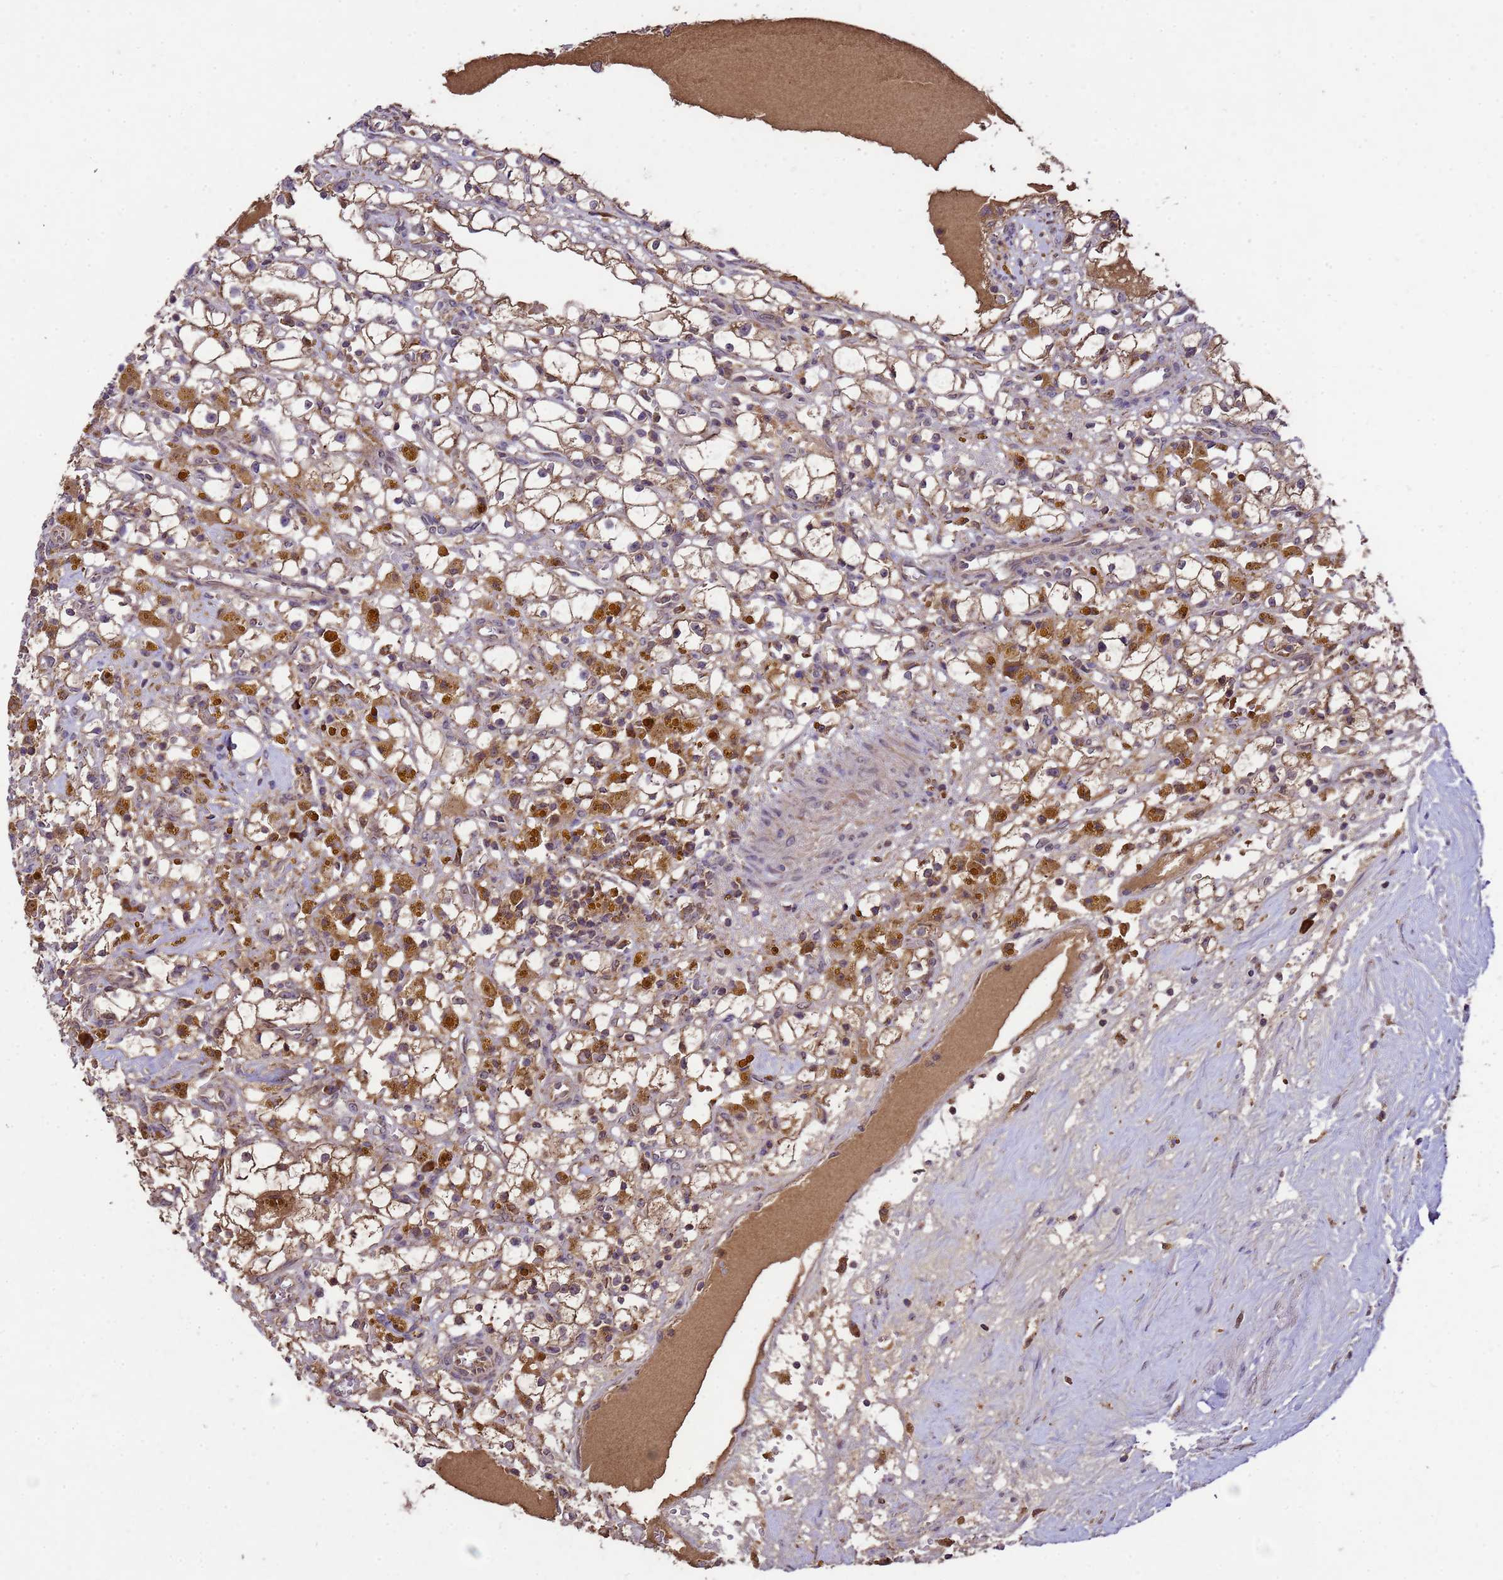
{"staining": {"intensity": "moderate", "quantity": ">75%", "location": "cytoplasmic/membranous"}, "tissue": "renal cancer", "cell_type": "Tumor cells", "image_type": "cancer", "snomed": [{"axis": "morphology", "description": "Adenocarcinoma, NOS"}, {"axis": "topography", "description": "Kidney"}], "caption": "The image exhibits a brown stain indicating the presence of a protein in the cytoplasmic/membranous of tumor cells in renal cancer (adenocarcinoma).", "gene": "HSPBAP1", "patient": {"sex": "male", "age": 56}}